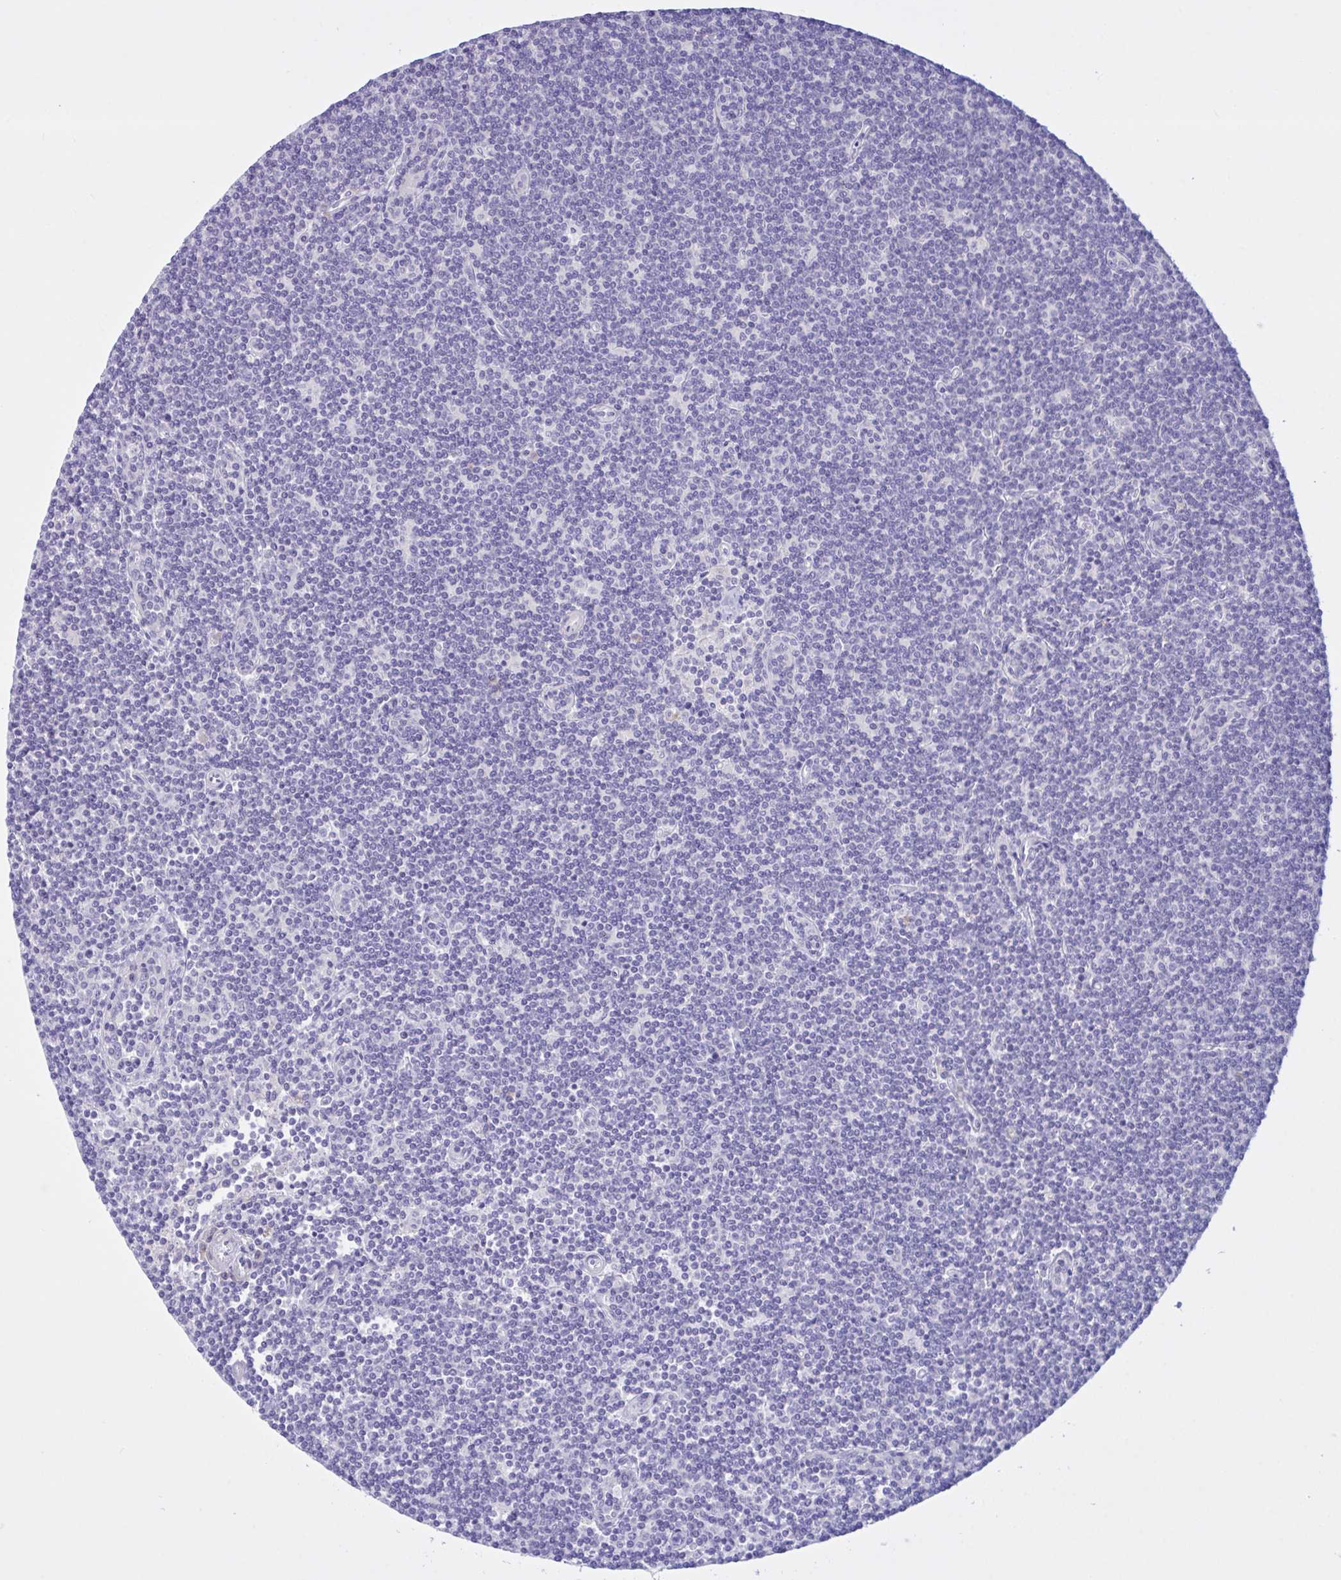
{"staining": {"intensity": "negative", "quantity": "none", "location": "none"}, "tissue": "lymphoma", "cell_type": "Tumor cells", "image_type": "cancer", "snomed": [{"axis": "morphology", "description": "Malignant lymphoma, non-Hodgkin's type, Low grade"}, {"axis": "topography", "description": "Lymph node"}], "caption": "Photomicrograph shows no significant protein positivity in tumor cells of low-grade malignant lymphoma, non-Hodgkin's type.", "gene": "FAM86B1", "patient": {"sex": "female", "age": 73}}